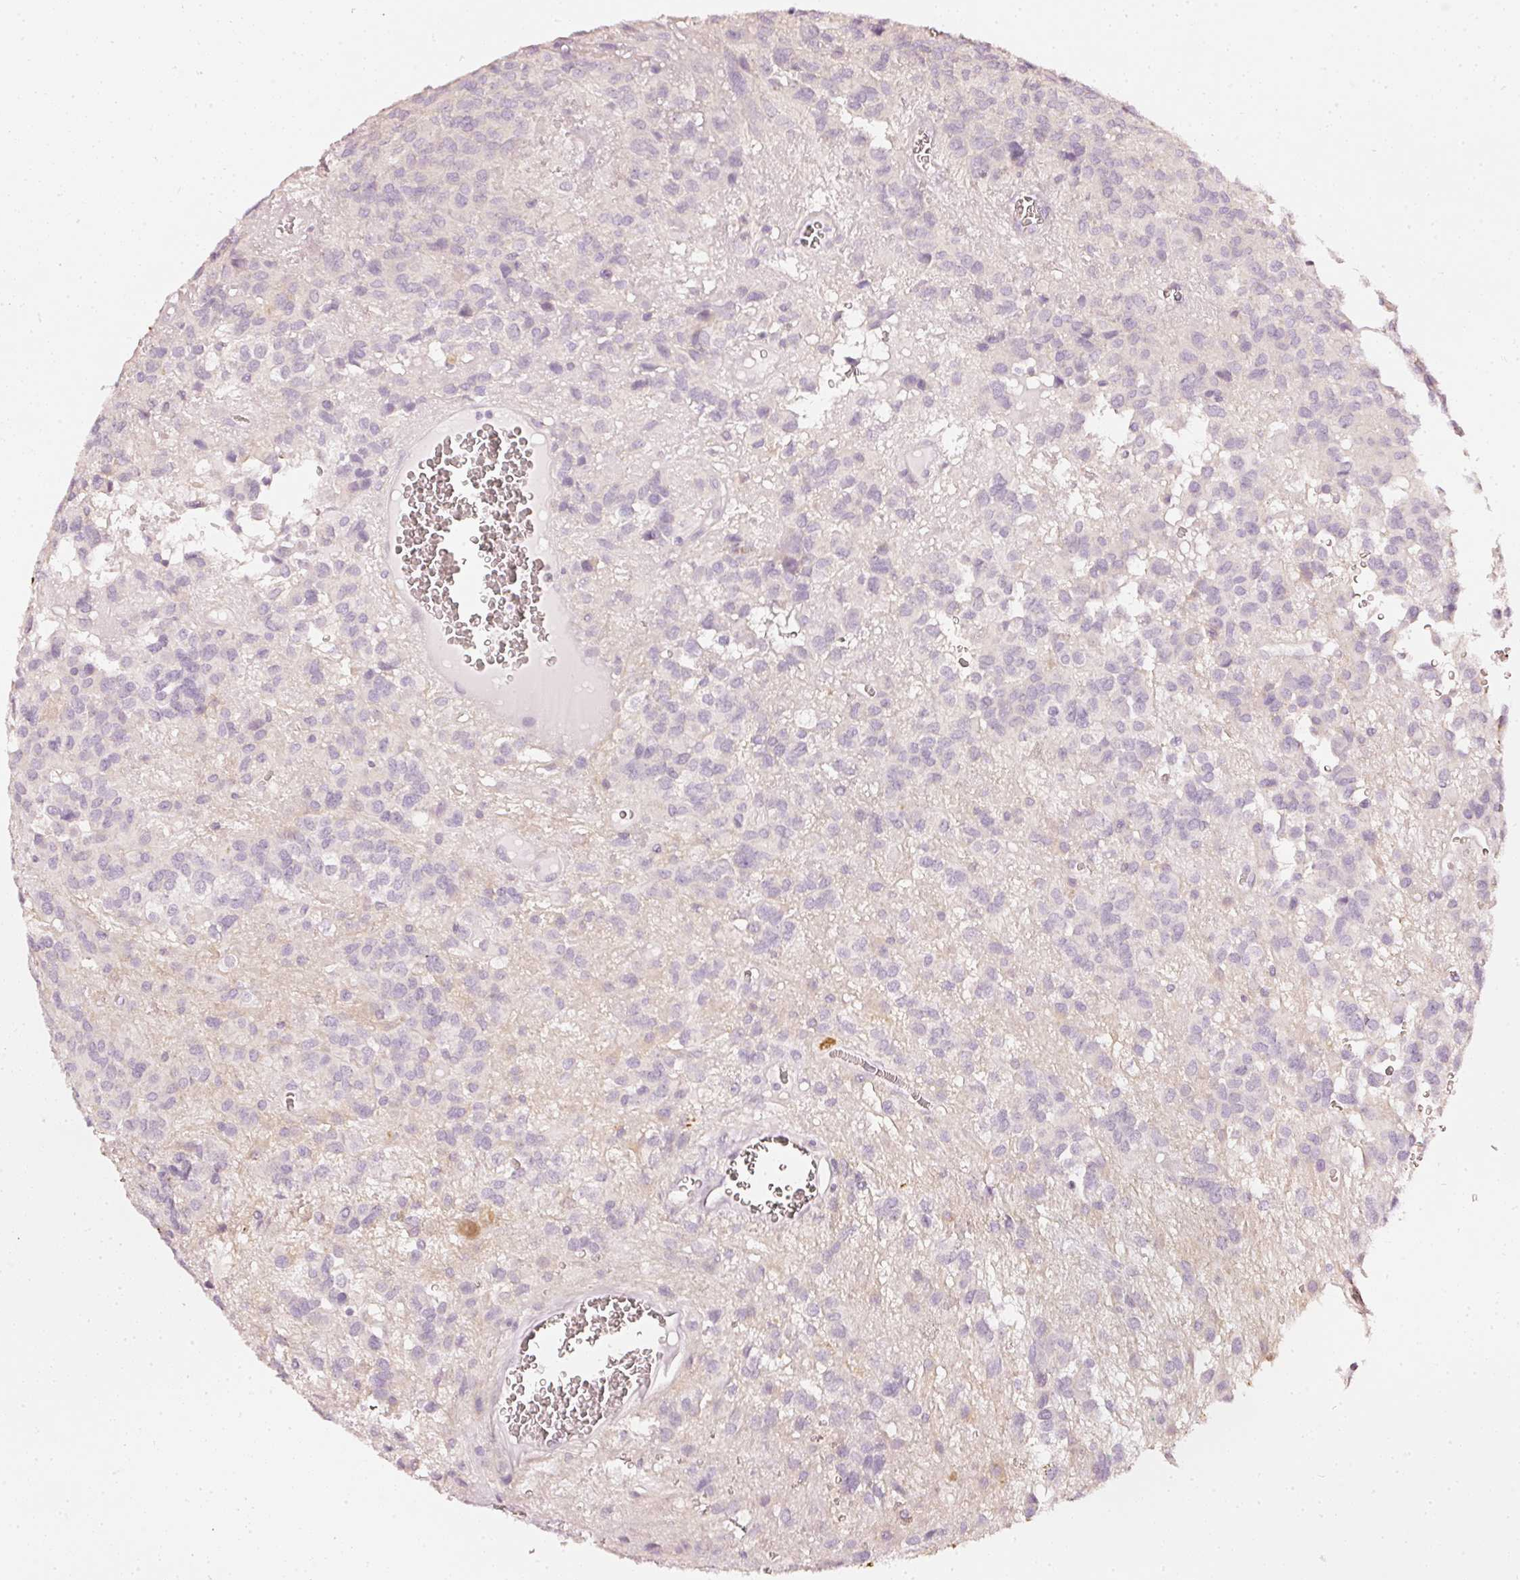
{"staining": {"intensity": "negative", "quantity": "none", "location": "none"}, "tissue": "glioma", "cell_type": "Tumor cells", "image_type": "cancer", "snomed": [{"axis": "morphology", "description": "Glioma, malignant, Low grade"}, {"axis": "topography", "description": "Brain"}], "caption": "Tumor cells are negative for protein expression in human glioma.", "gene": "CNP", "patient": {"sex": "male", "age": 56}}